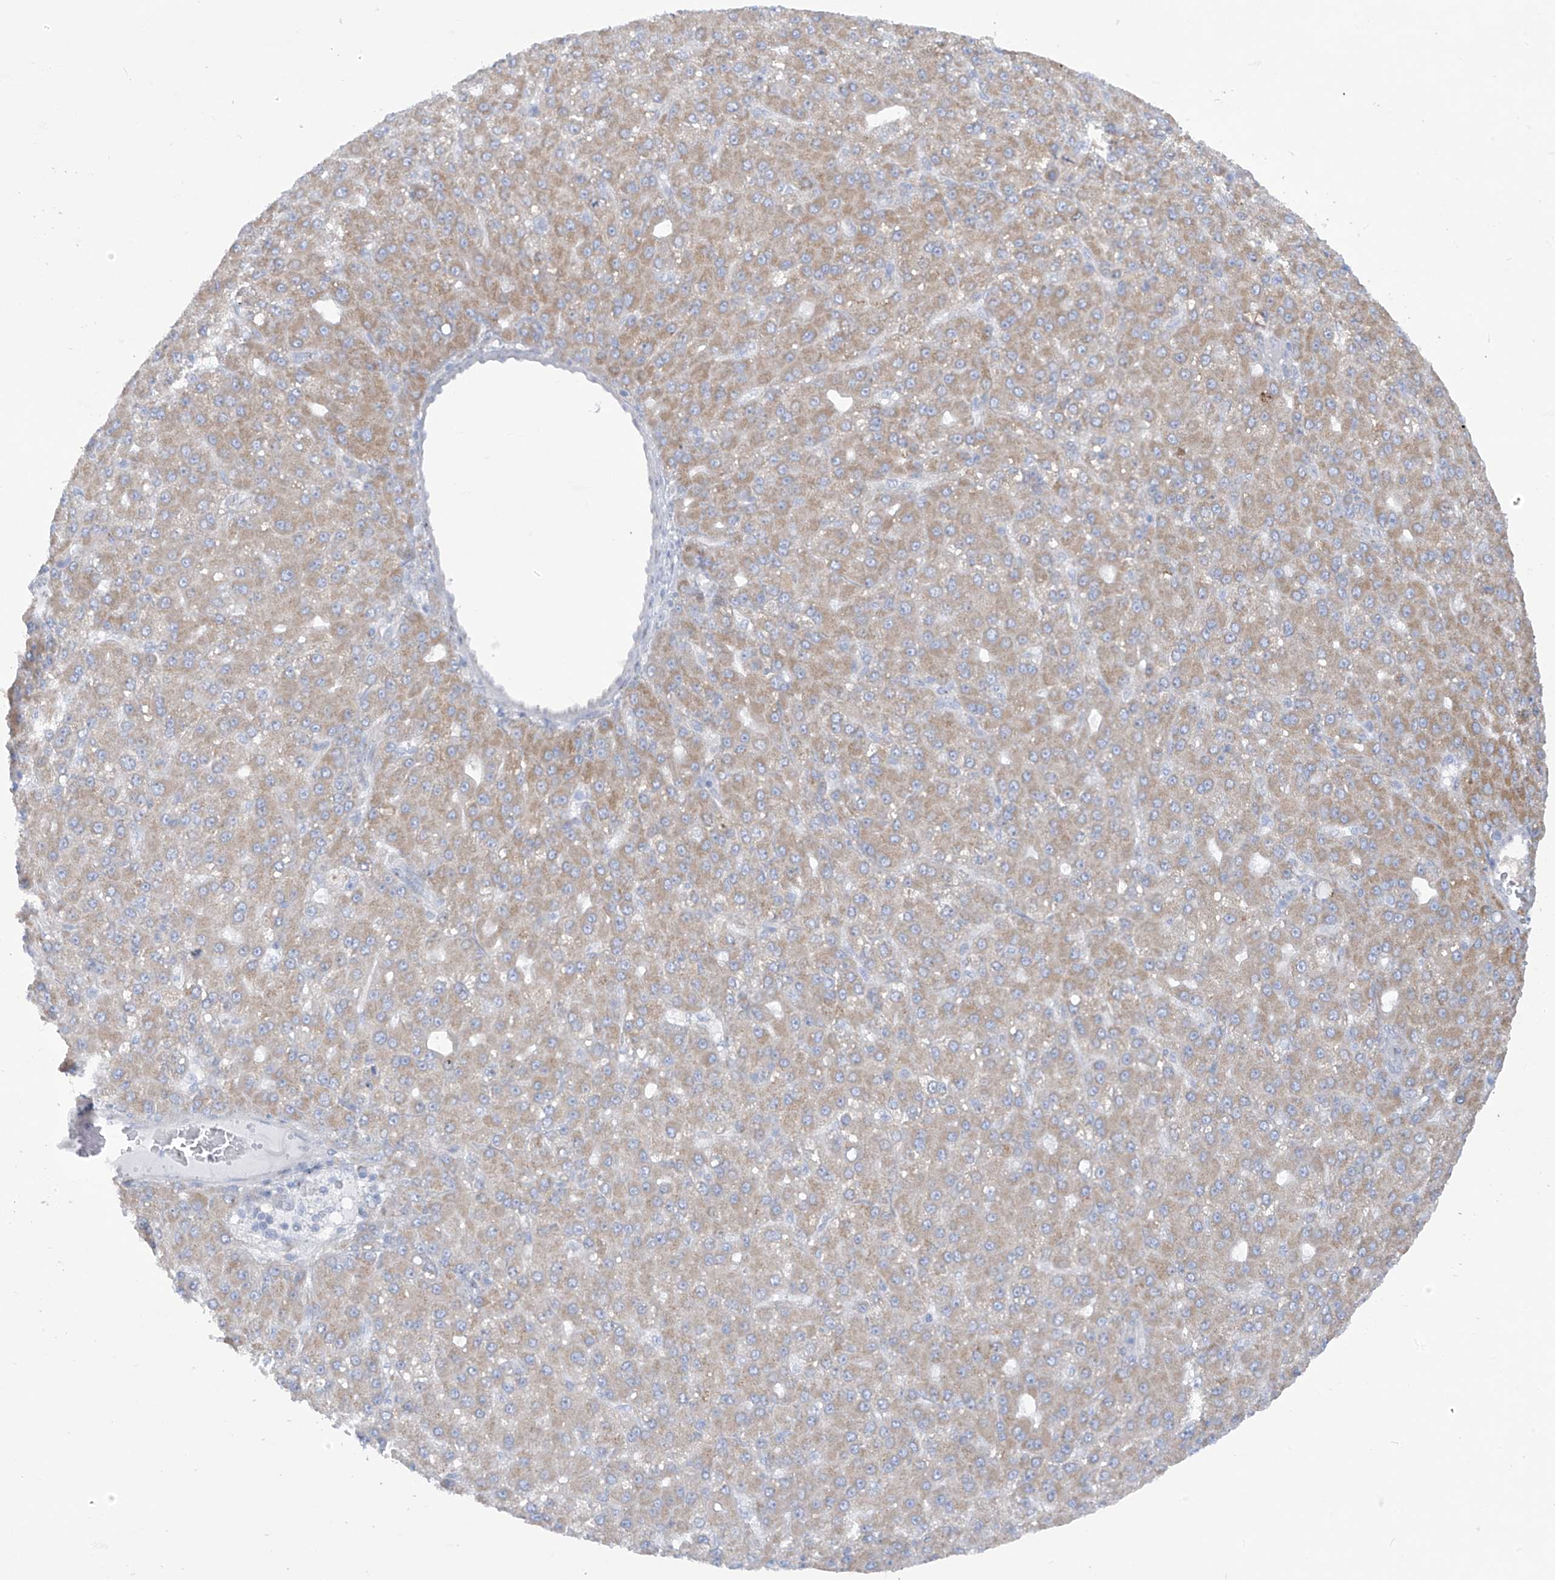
{"staining": {"intensity": "moderate", "quantity": "25%-75%", "location": "cytoplasmic/membranous"}, "tissue": "liver cancer", "cell_type": "Tumor cells", "image_type": "cancer", "snomed": [{"axis": "morphology", "description": "Carcinoma, Hepatocellular, NOS"}, {"axis": "topography", "description": "Liver"}], "caption": "The histopathology image exhibits a brown stain indicating the presence of a protein in the cytoplasmic/membranous of tumor cells in liver cancer.", "gene": "TRMT2B", "patient": {"sex": "male", "age": 67}}